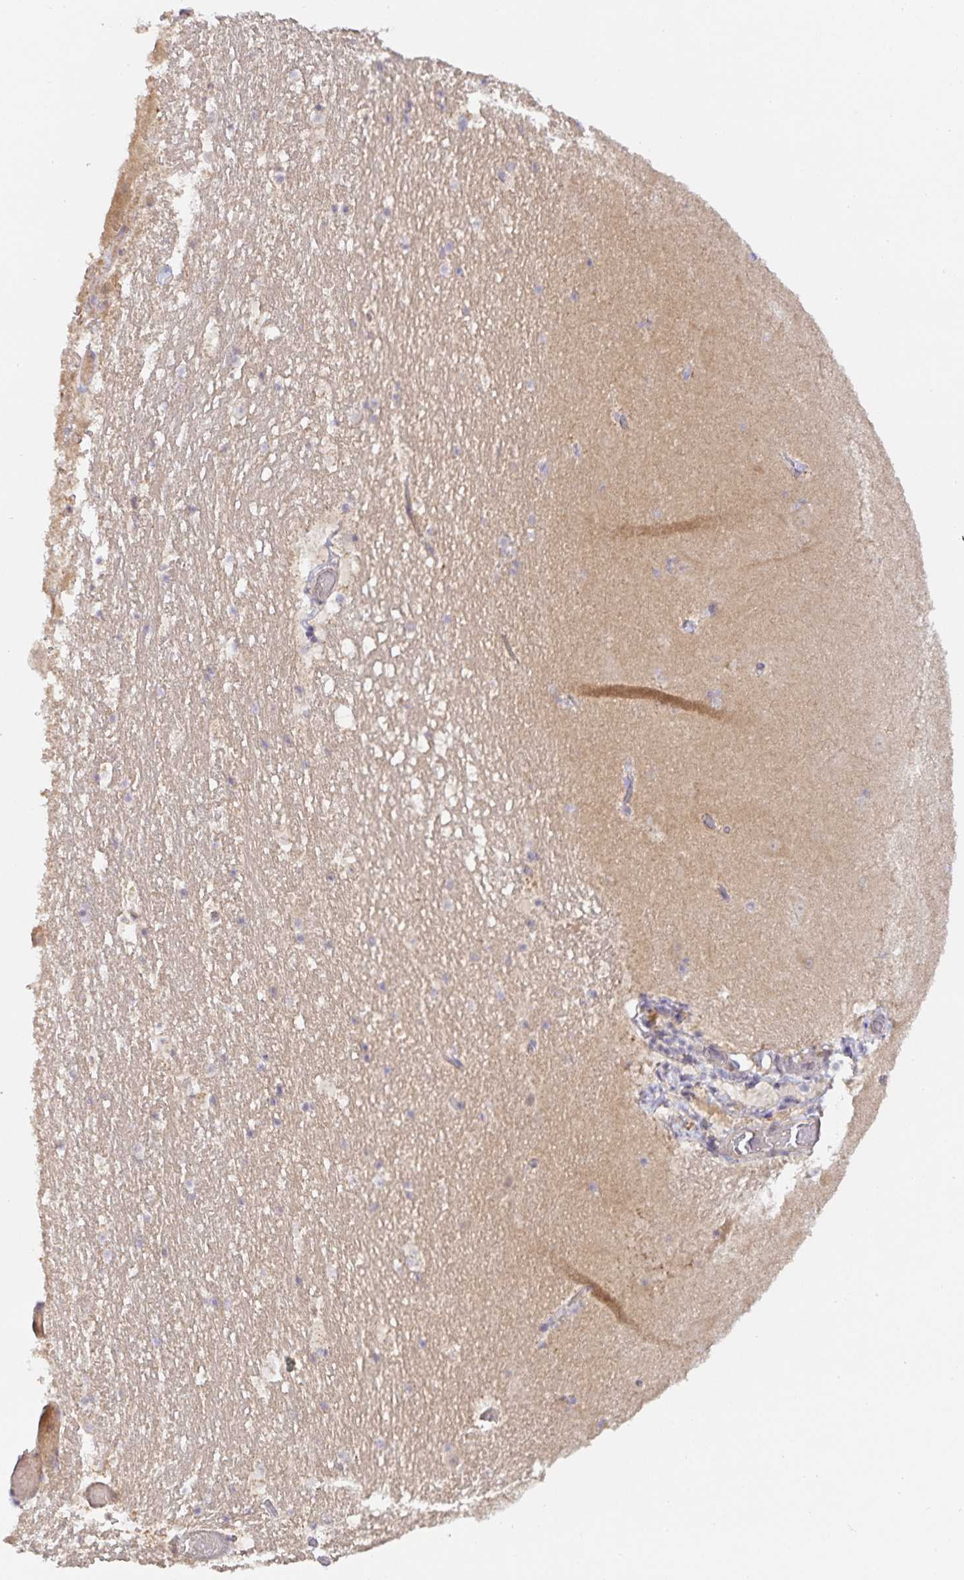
{"staining": {"intensity": "negative", "quantity": "none", "location": "none"}, "tissue": "hippocampus", "cell_type": "Glial cells", "image_type": "normal", "snomed": [{"axis": "morphology", "description": "Normal tissue, NOS"}, {"axis": "topography", "description": "Hippocampus"}], "caption": "IHC histopathology image of unremarkable hippocampus: human hippocampus stained with DAB (3,3'-diaminobenzidine) displays no significant protein expression in glial cells. (Stains: DAB (3,3'-diaminobenzidine) IHC with hematoxylin counter stain, Microscopy: brightfield microscopy at high magnification).", "gene": "ZDHHC11B", "patient": {"sex": "female", "age": 42}}